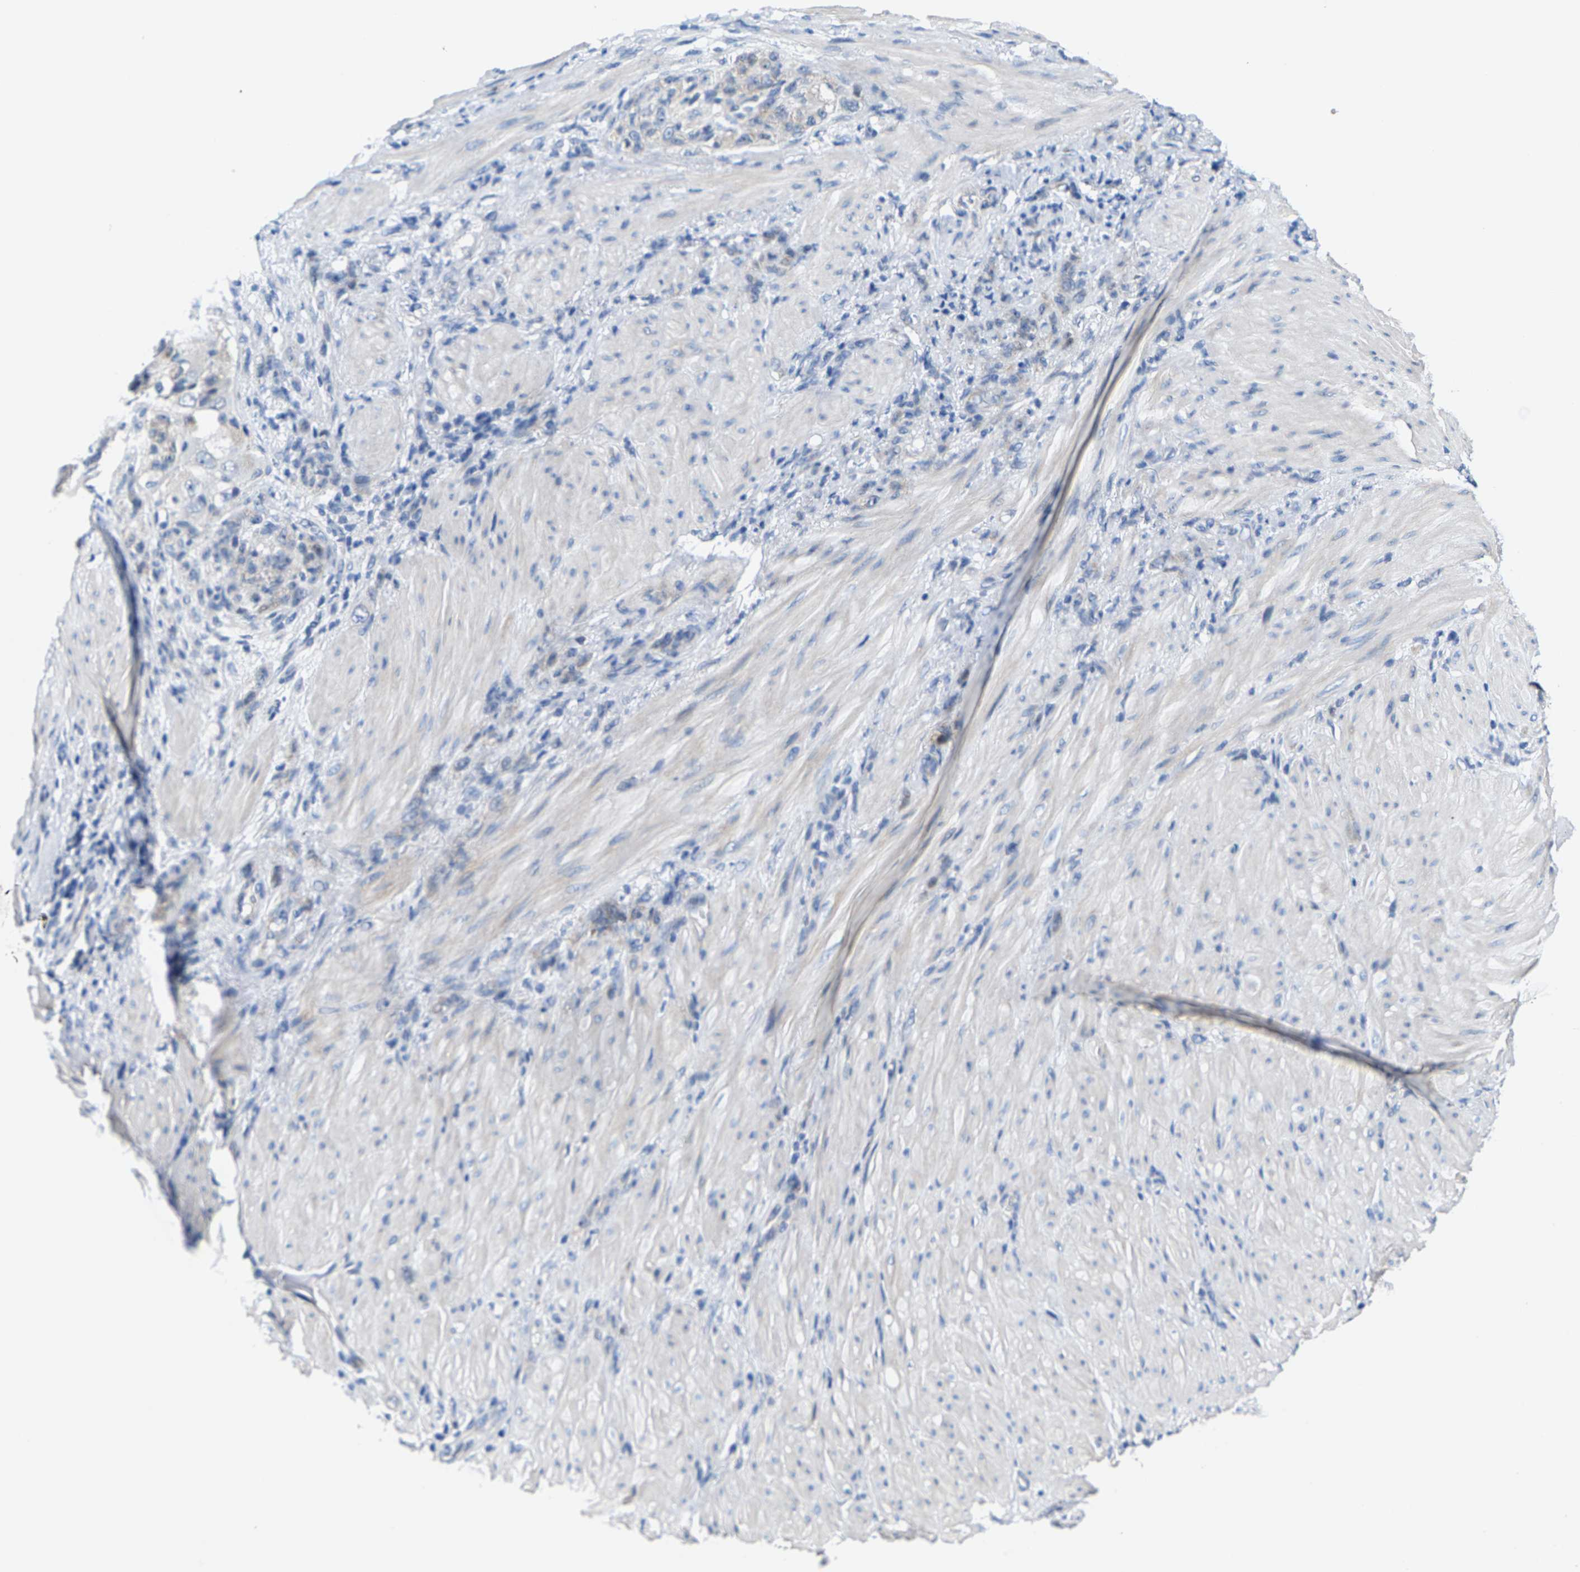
{"staining": {"intensity": "negative", "quantity": "none", "location": "none"}, "tissue": "stomach cancer", "cell_type": "Tumor cells", "image_type": "cancer", "snomed": [{"axis": "morphology", "description": "Normal tissue, NOS"}, {"axis": "morphology", "description": "Adenocarcinoma, NOS"}, {"axis": "topography", "description": "Stomach"}], "caption": "A high-resolution photomicrograph shows IHC staining of stomach cancer (adenocarcinoma), which shows no significant positivity in tumor cells.", "gene": "KLHL1", "patient": {"sex": "male", "age": 82}}